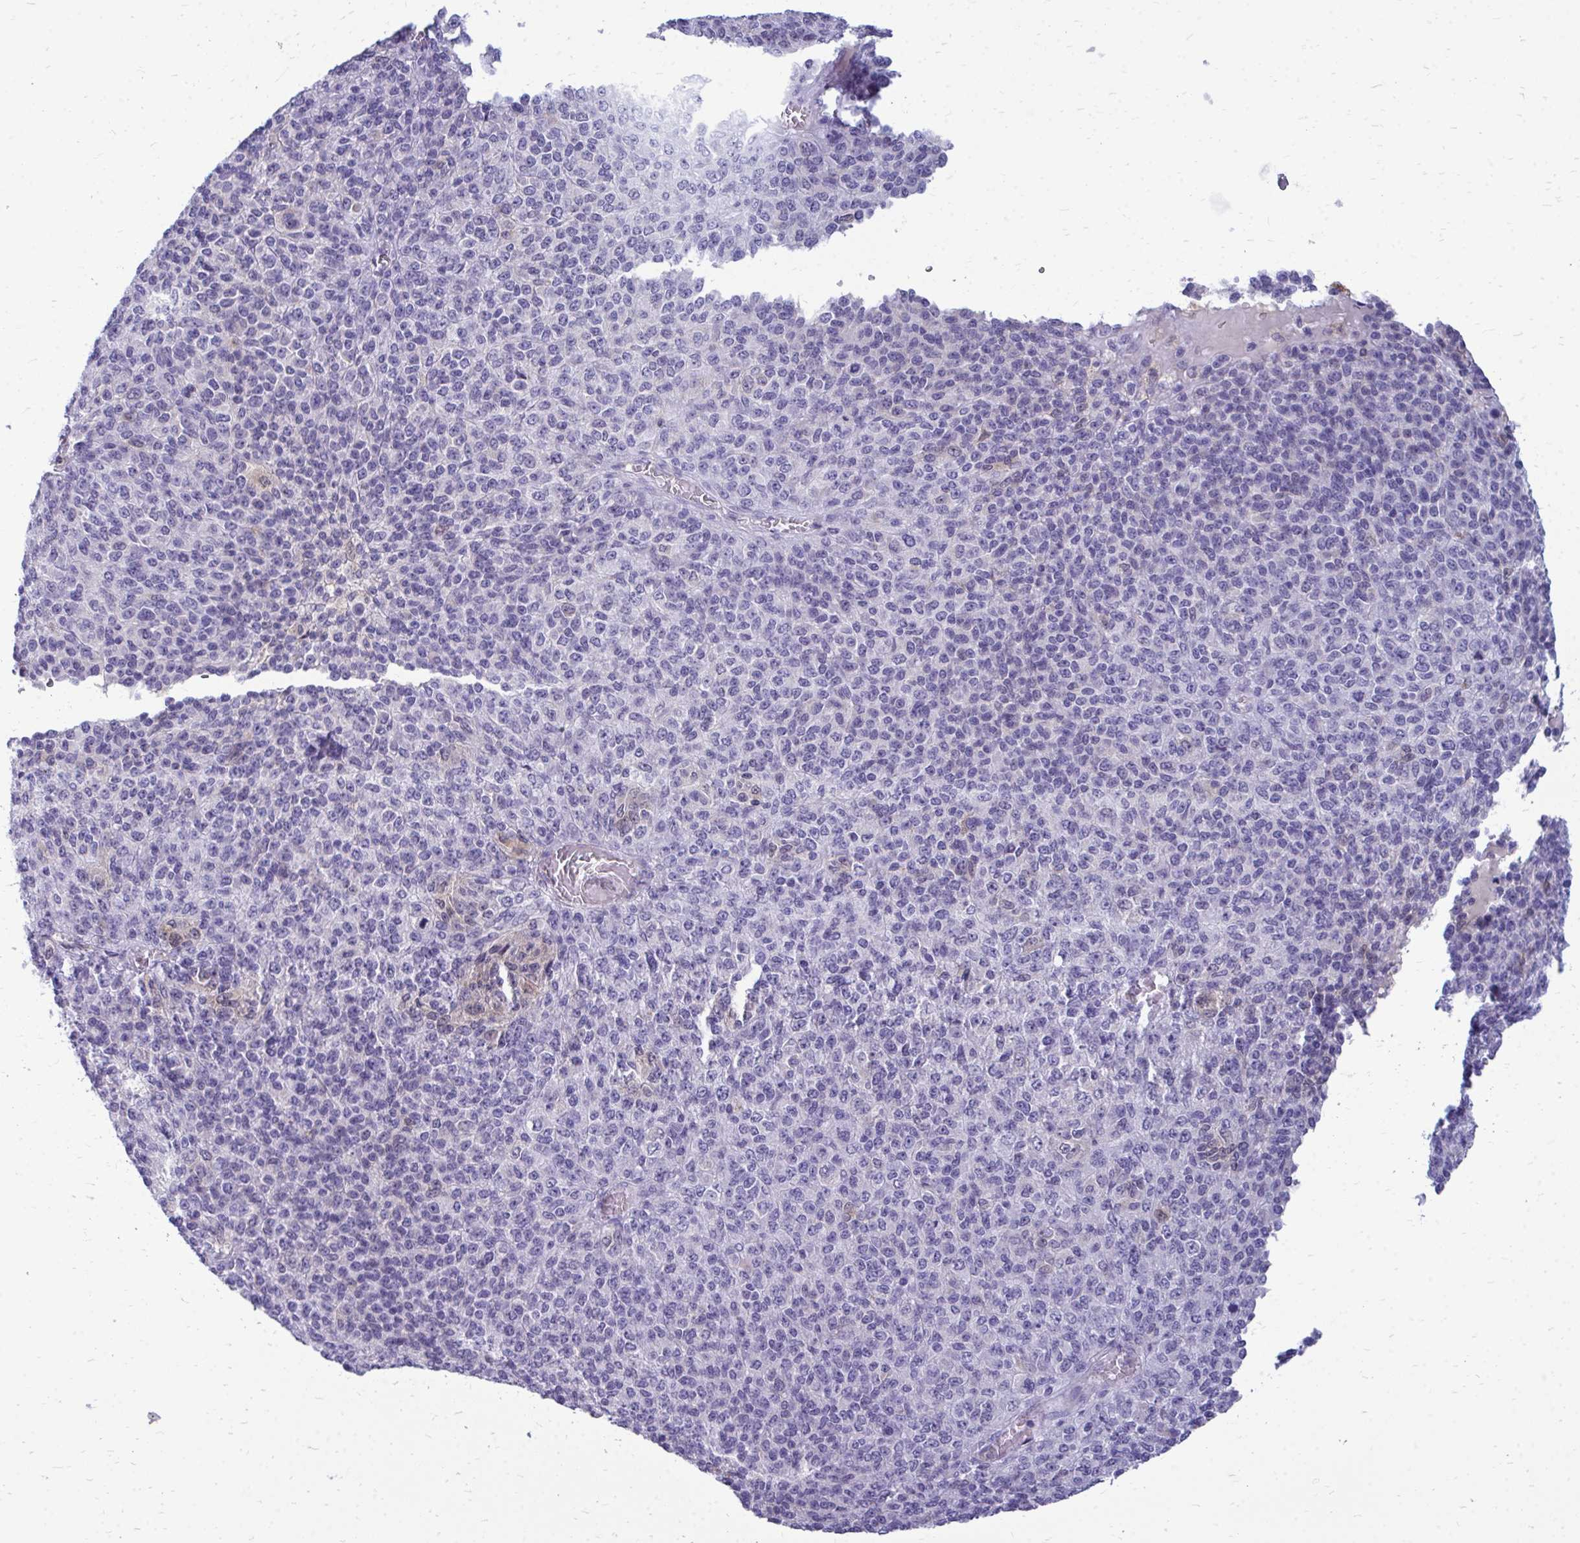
{"staining": {"intensity": "negative", "quantity": "none", "location": "none"}, "tissue": "melanoma", "cell_type": "Tumor cells", "image_type": "cancer", "snomed": [{"axis": "morphology", "description": "Malignant melanoma, Metastatic site"}, {"axis": "topography", "description": "Brain"}], "caption": "DAB immunohistochemical staining of malignant melanoma (metastatic site) displays no significant staining in tumor cells.", "gene": "FABP3", "patient": {"sex": "female", "age": 56}}